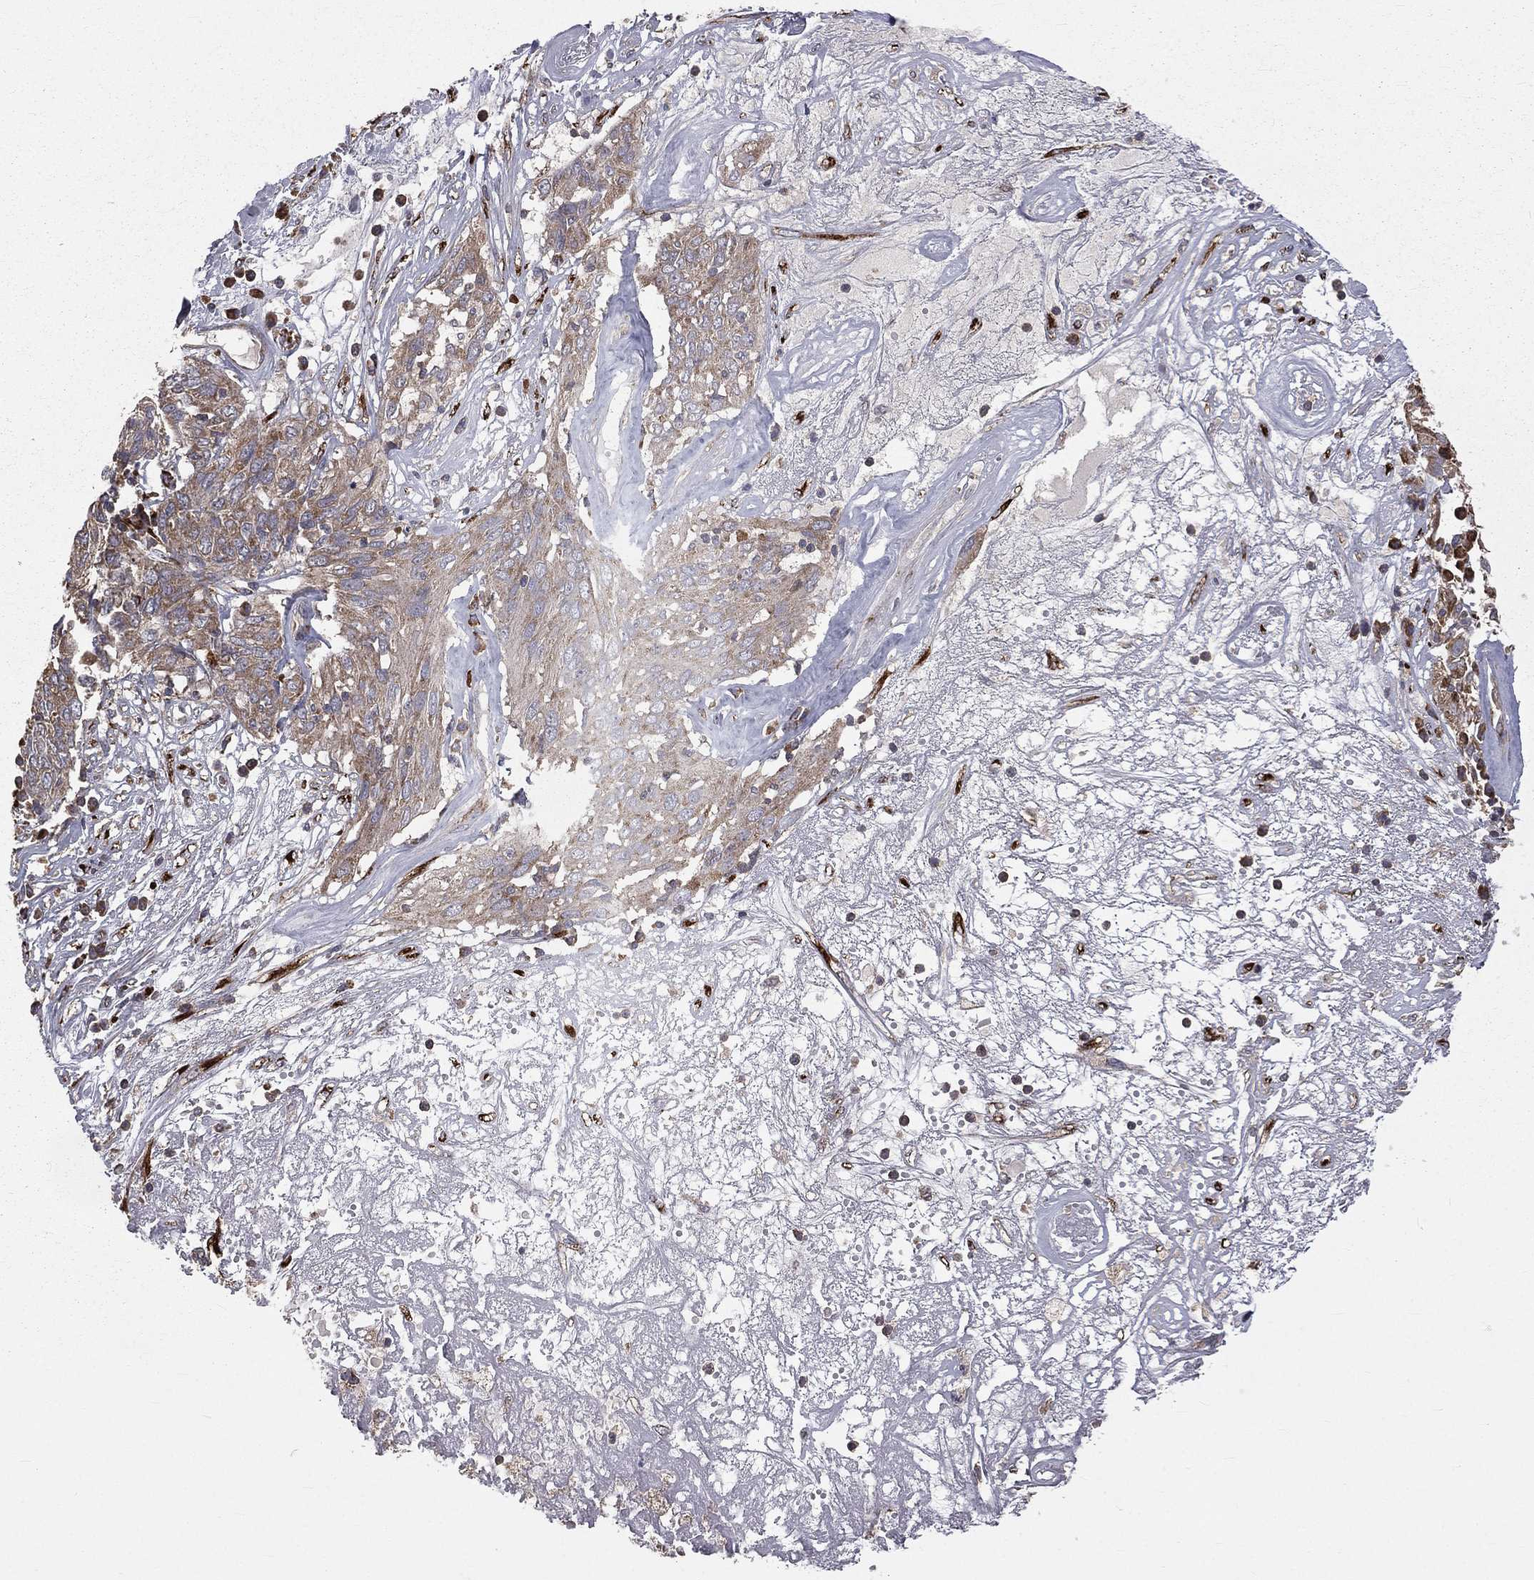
{"staining": {"intensity": "moderate", "quantity": "25%-75%", "location": "cytoplasmic/membranous"}, "tissue": "ovarian cancer", "cell_type": "Tumor cells", "image_type": "cancer", "snomed": [{"axis": "morphology", "description": "Carcinoma, endometroid"}, {"axis": "topography", "description": "Ovary"}], "caption": "About 25%-75% of tumor cells in ovarian cancer exhibit moderate cytoplasmic/membranous protein staining as visualized by brown immunohistochemical staining.", "gene": "OLFML1", "patient": {"sex": "female", "age": 50}}